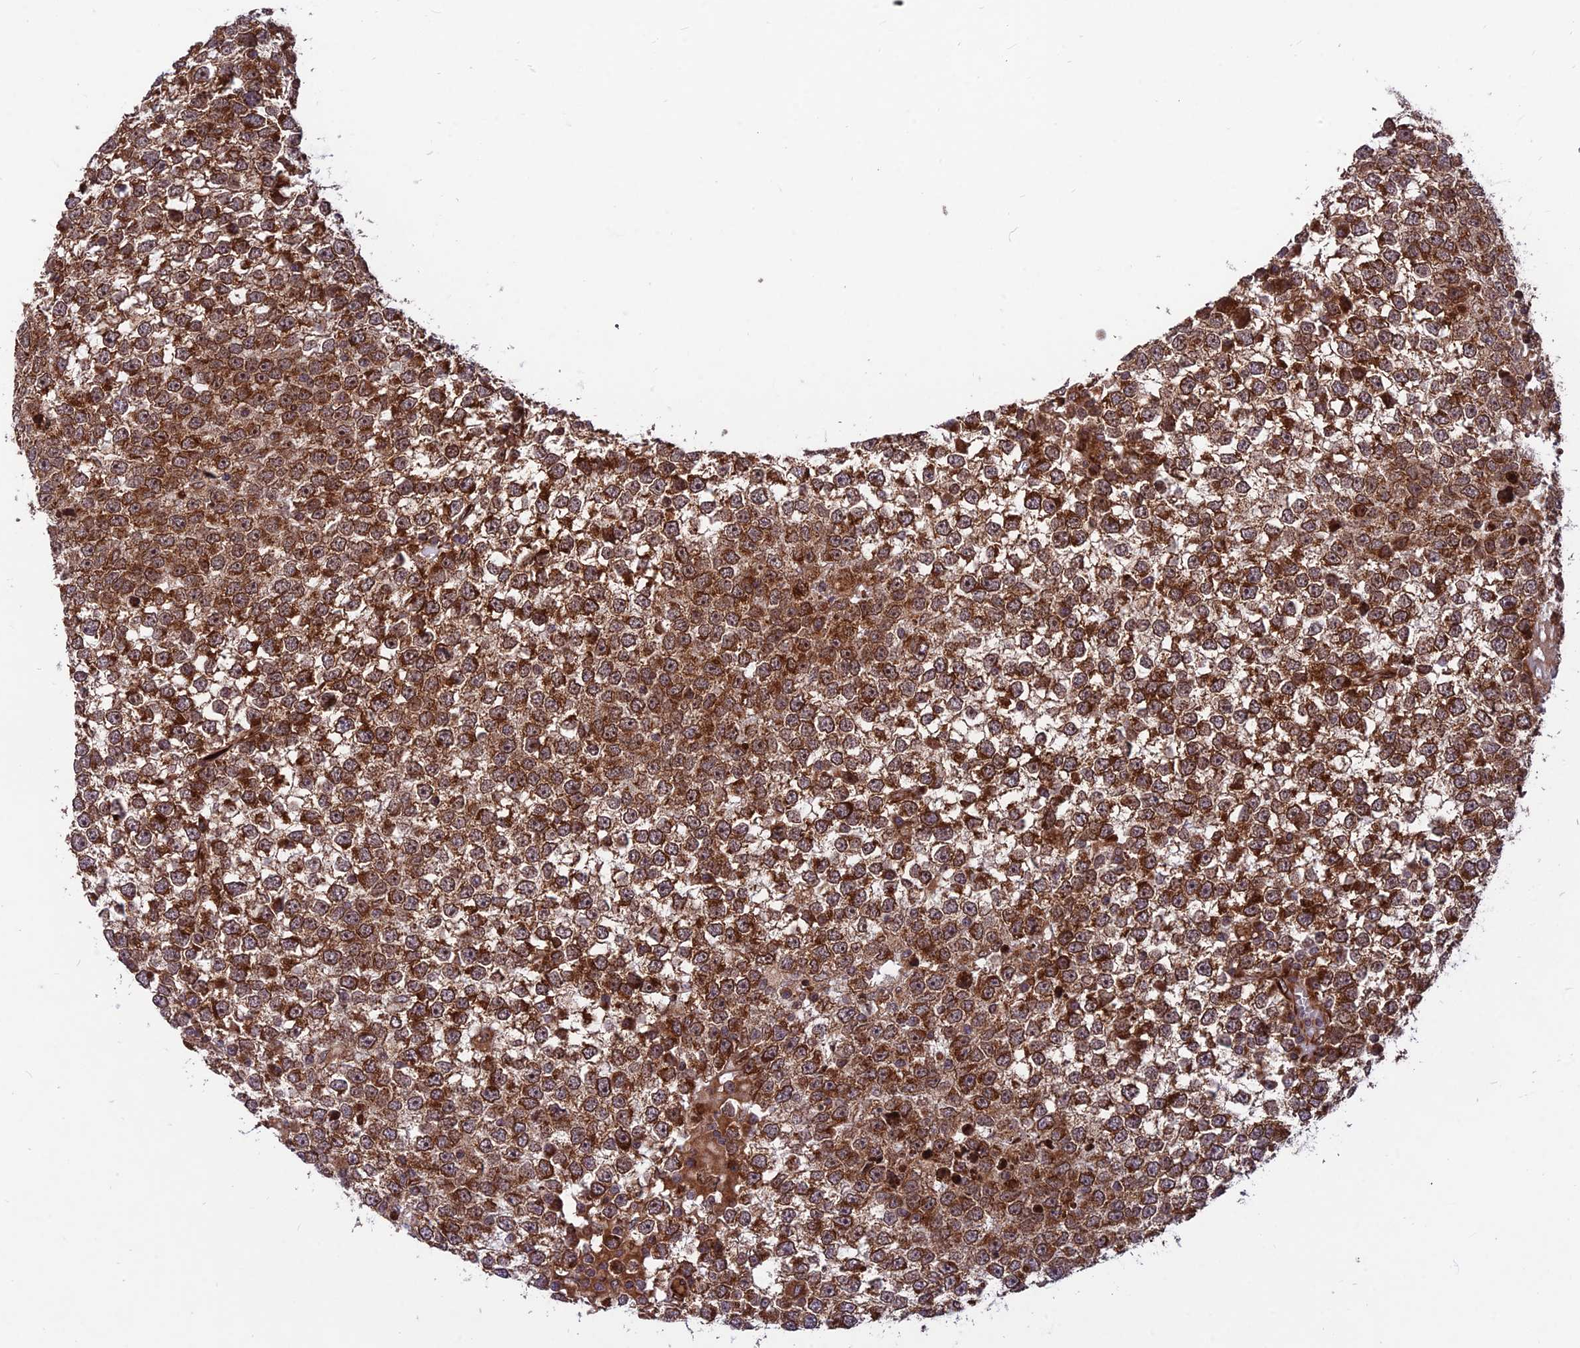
{"staining": {"intensity": "strong", "quantity": ">75%", "location": "cytoplasmic/membranous,nuclear"}, "tissue": "testis cancer", "cell_type": "Tumor cells", "image_type": "cancer", "snomed": [{"axis": "morphology", "description": "Seminoma, NOS"}, {"axis": "topography", "description": "Testis"}], "caption": "Brown immunohistochemical staining in human seminoma (testis) demonstrates strong cytoplasmic/membranous and nuclear staining in about >75% of tumor cells.", "gene": "CRTAP", "patient": {"sex": "male", "age": 65}}